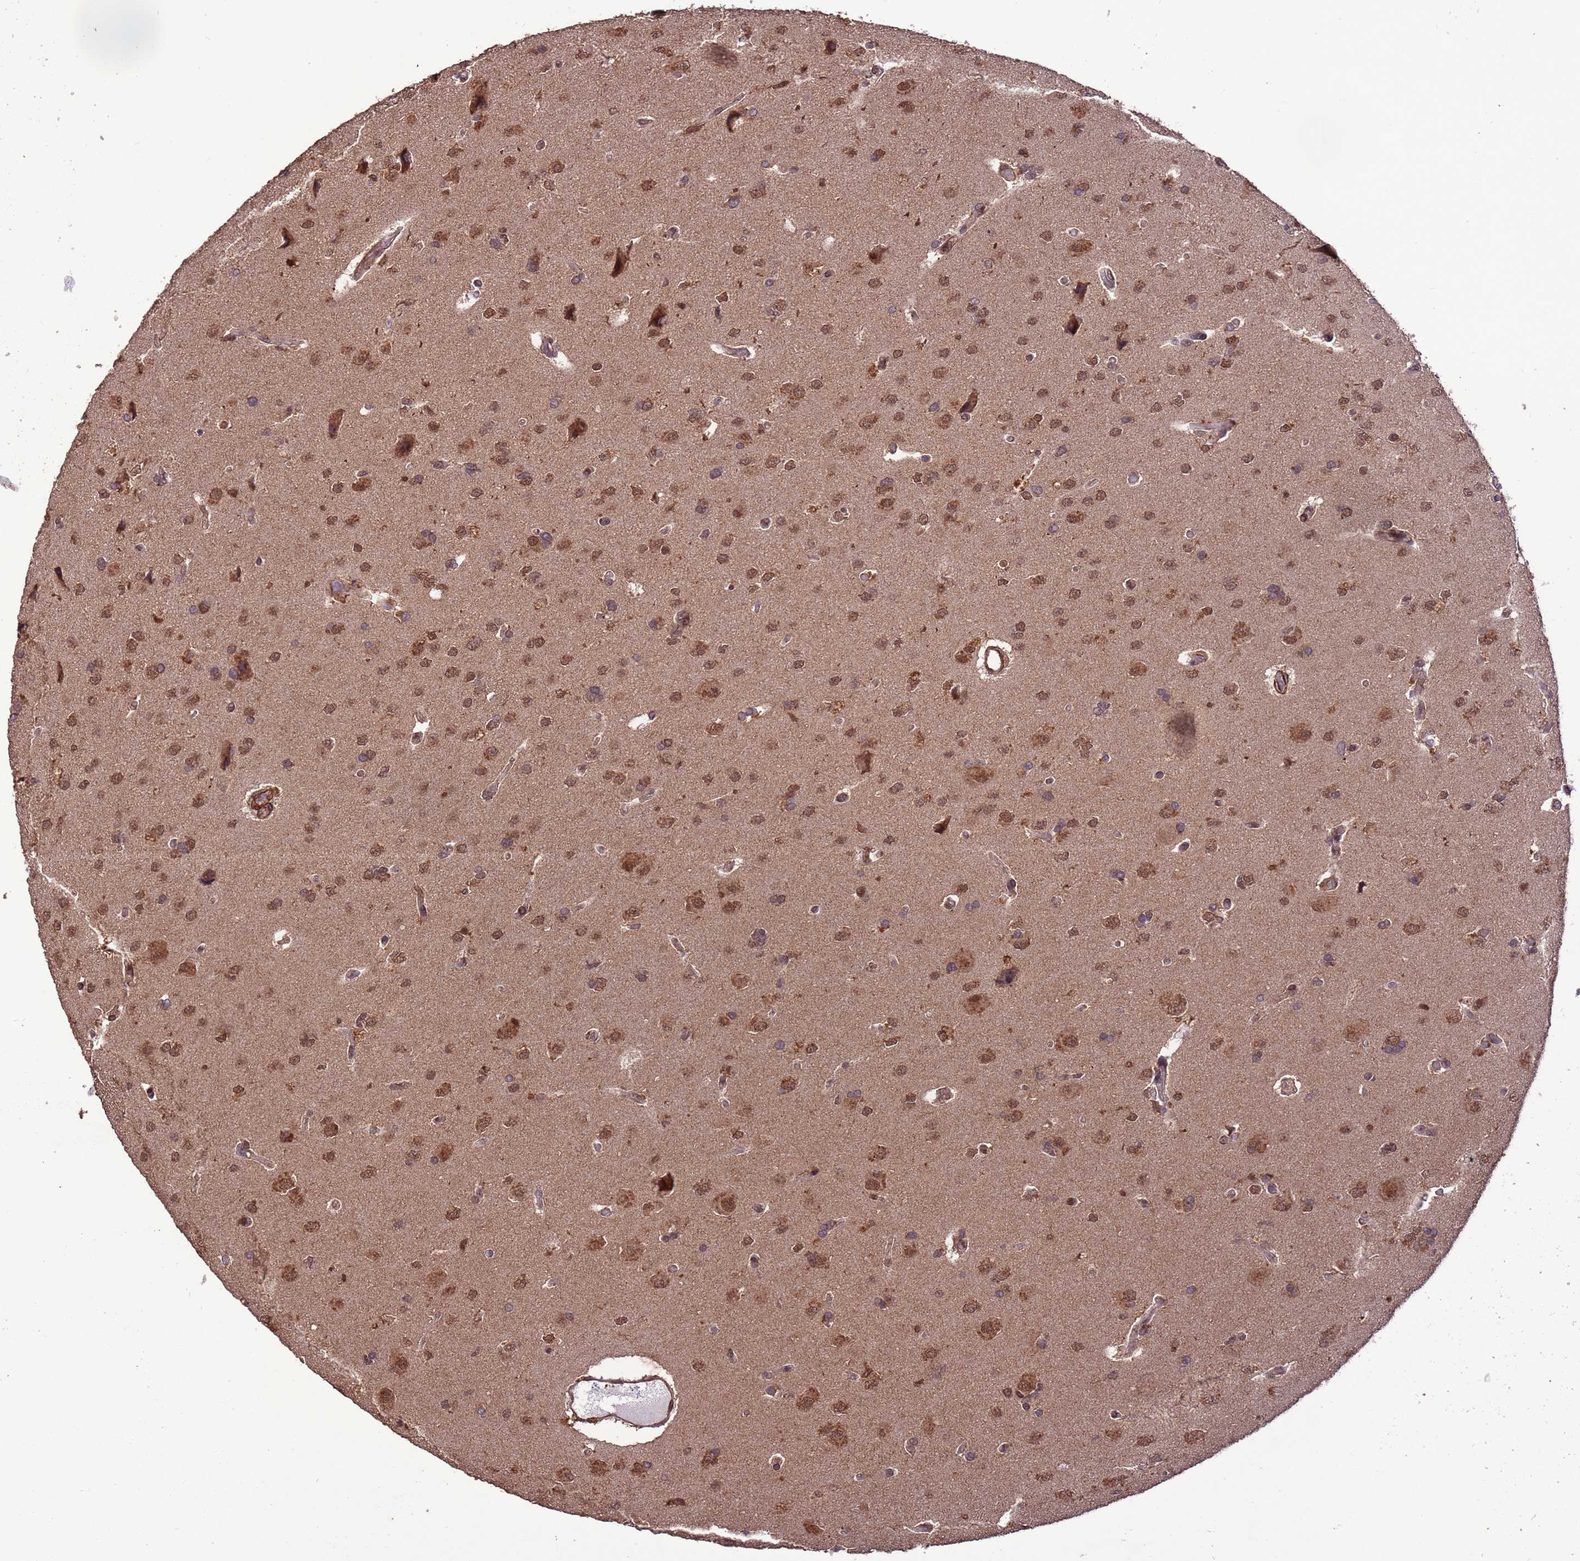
{"staining": {"intensity": "moderate", "quantity": ">75%", "location": "nuclear"}, "tissue": "glioma", "cell_type": "Tumor cells", "image_type": "cancer", "snomed": [{"axis": "morphology", "description": "Glioma, malignant, High grade"}, {"axis": "topography", "description": "Brain"}], "caption": "A medium amount of moderate nuclear expression is appreciated in approximately >75% of tumor cells in malignant high-grade glioma tissue. (DAB (3,3'-diaminobenzidine) = brown stain, brightfield microscopy at high magnification).", "gene": "VSTM4", "patient": {"sex": "male", "age": 77}}